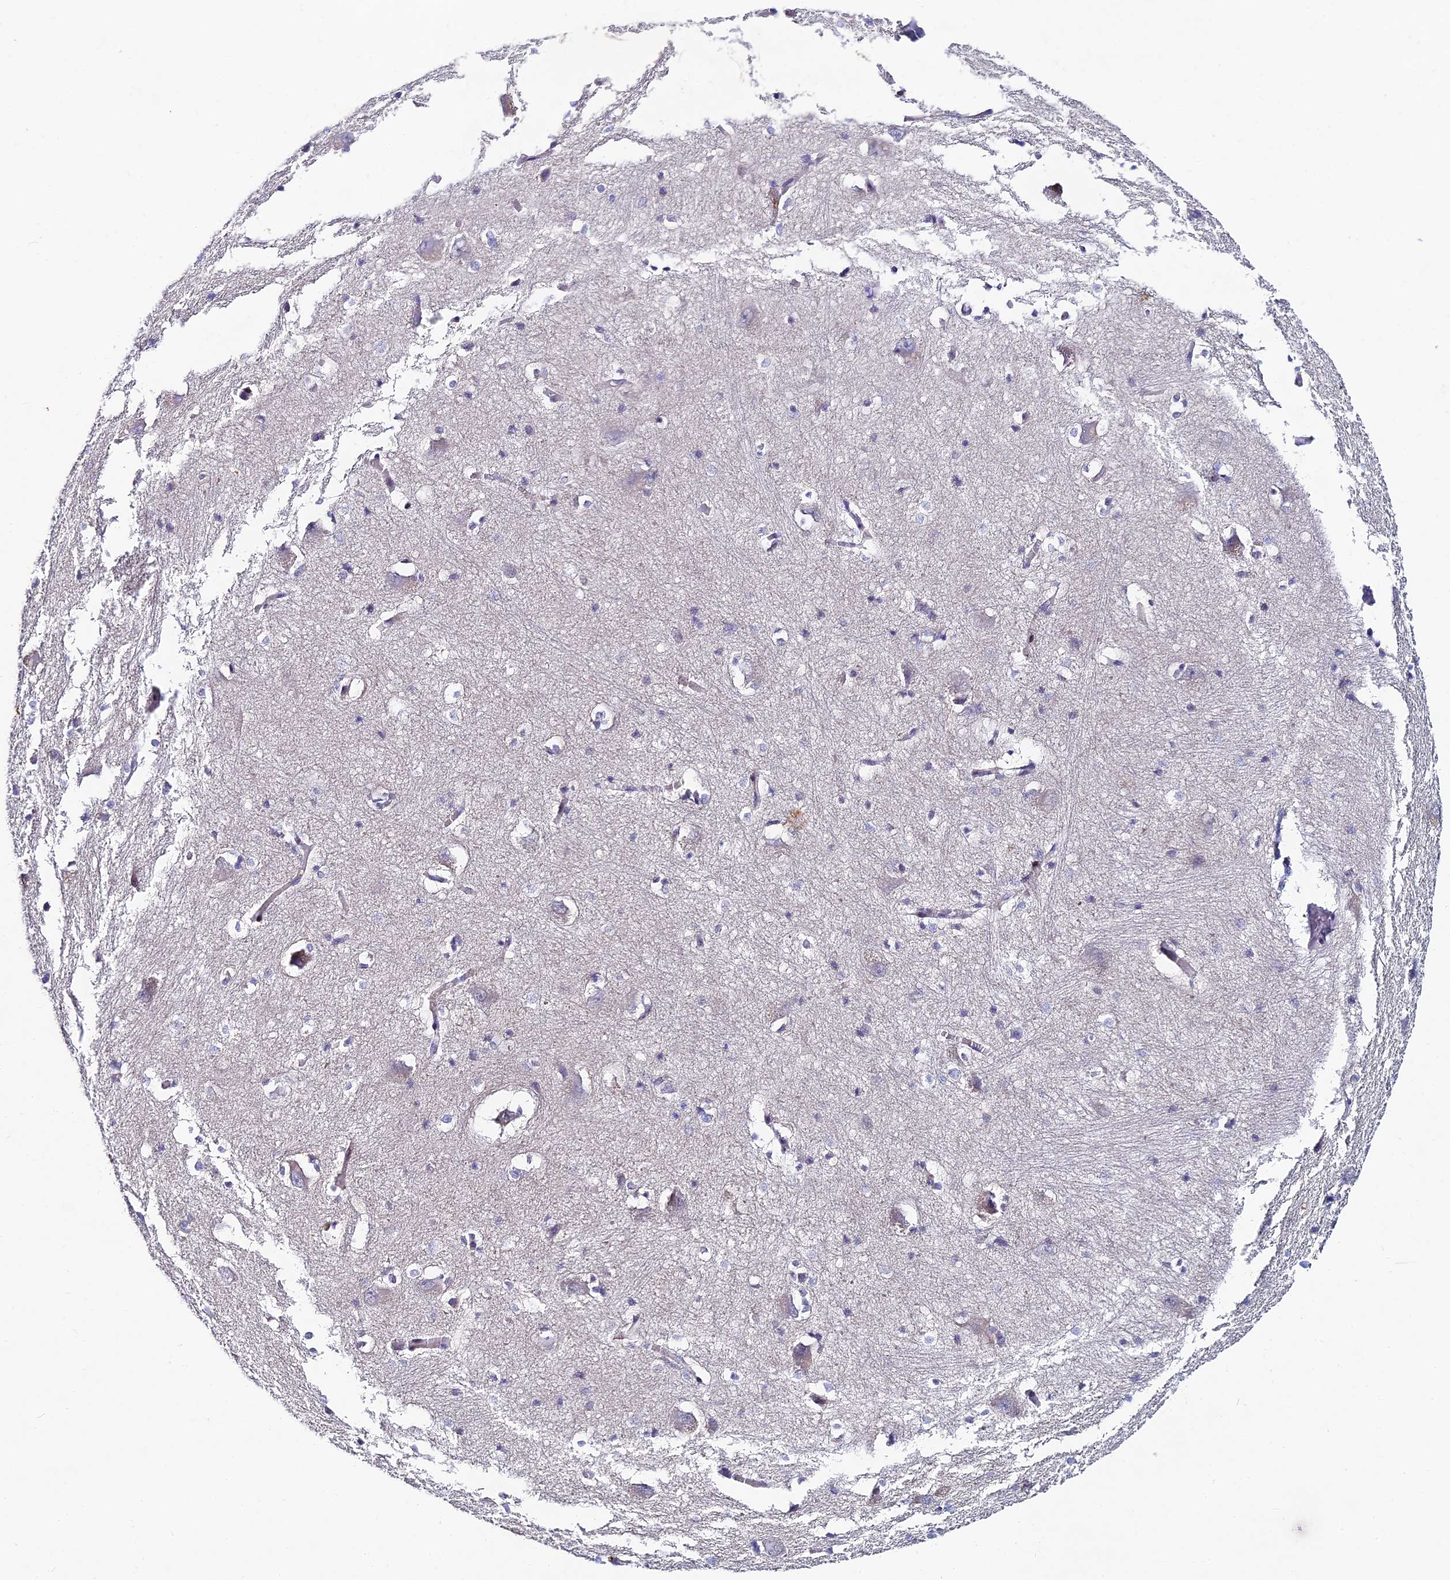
{"staining": {"intensity": "negative", "quantity": "none", "location": "none"}, "tissue": "caudate", "cell_type": "Glial cells", "image_type": "normal", "snomed": [{"axis": "morphology", "description": "Normal tissue, NOS"}, {"axis": "topography", "description": "Lateral ventricle wall"}], "caption": "High magnification brightfield microscopy of unremarkable caudate stained with DAB (brown) and counterstained with hematoxylin (blue): glial cells show no significant positivity. (DAB immunohistochemistry, high magnification).", "gene": "TRIM24", "patient": {"sex": "male", "age": 37}}